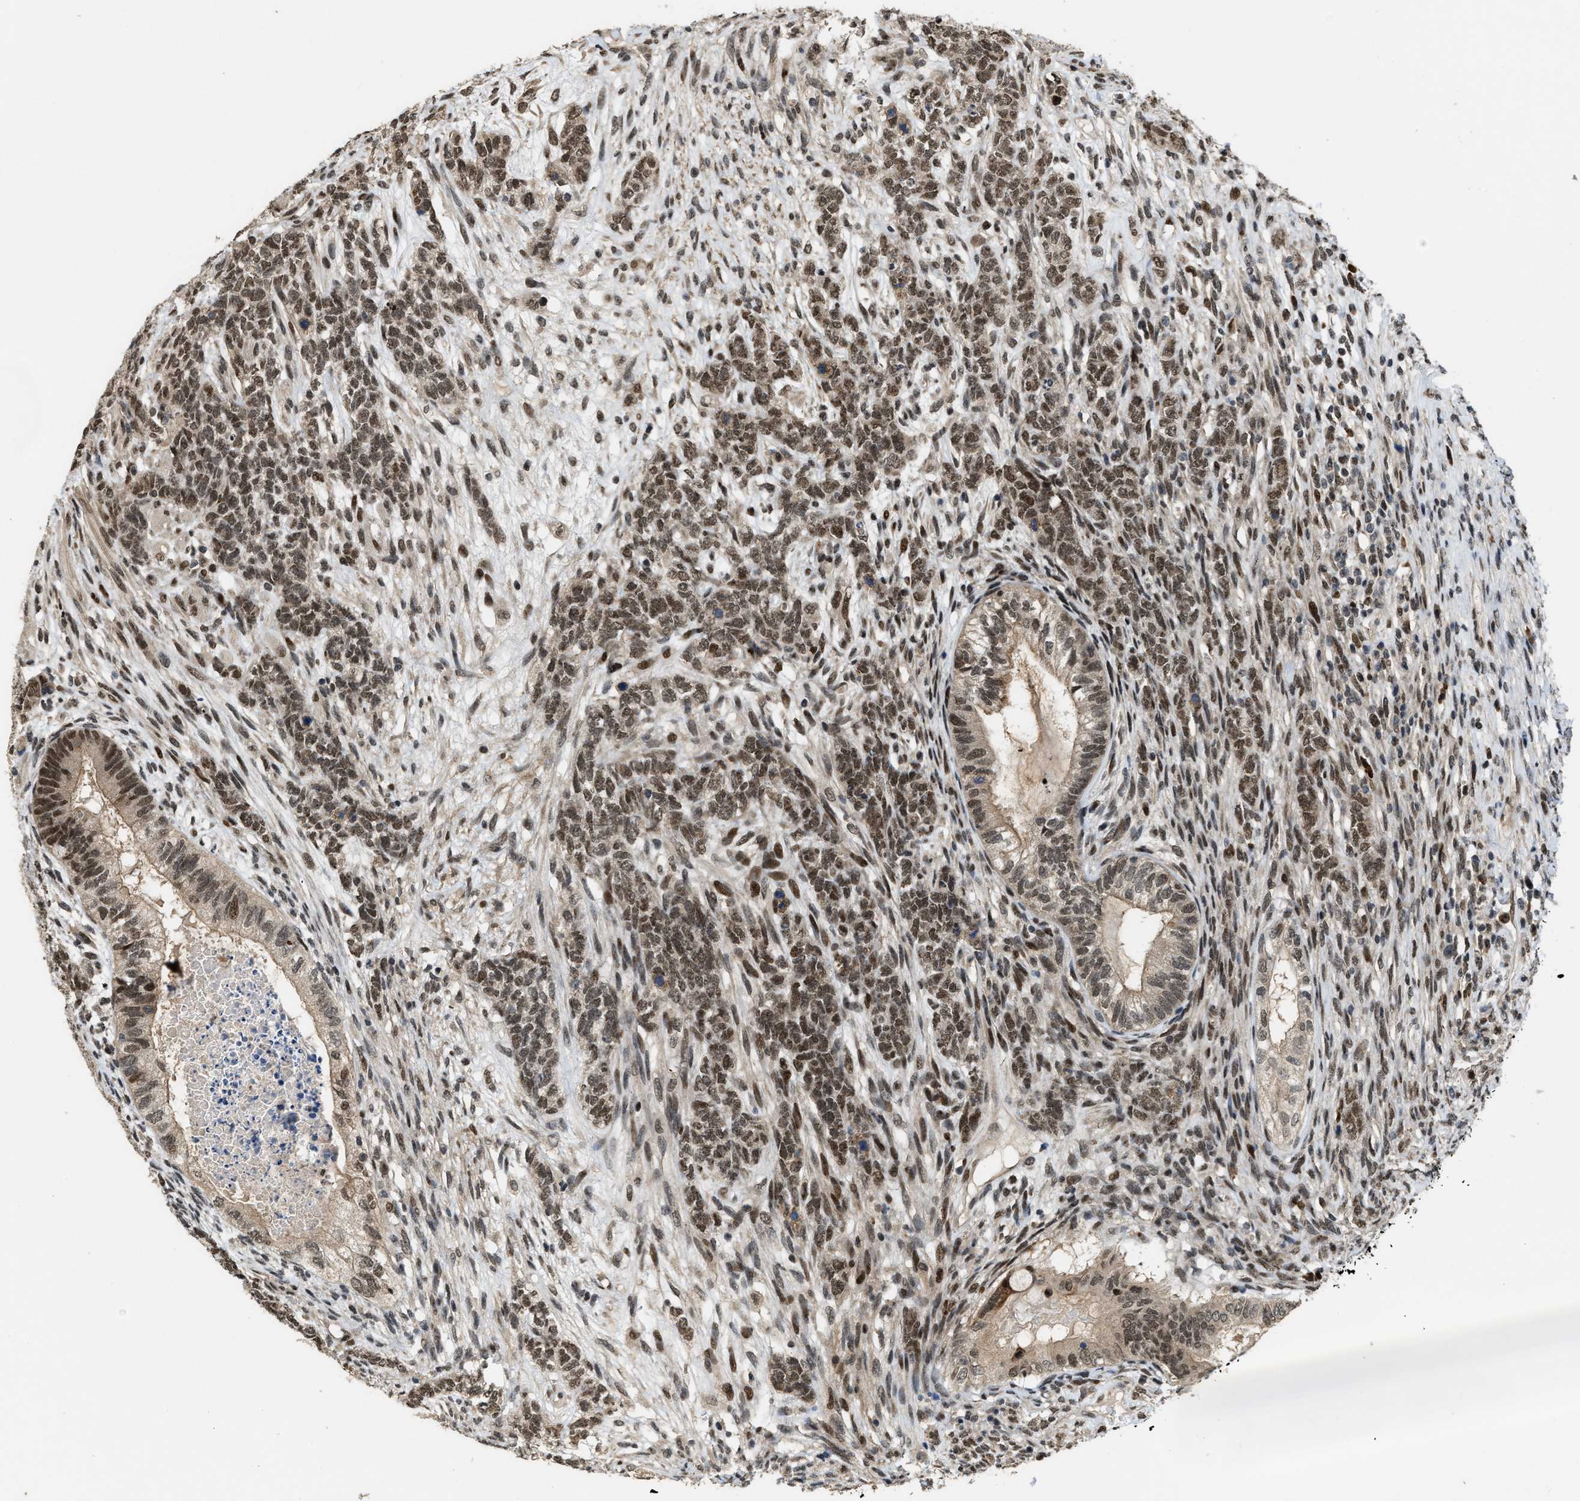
{"staining": {"intensity": "moderate", "quantity": ">75%", "location": "nuclear"}, "tissue": "testis cancer", "cell_type": "Tumor cells", "image_type": "cancer", "snomed": [{"axis": "morphology", "description": "Seminoma, NOS"}, {"axis": "topography", "description": "Testis"}], "caption": "Immunohistochemistry (IHC) of testis cancer (seminoma) displays medium levels of moderate nuclear positivity in approximately >75% of tumor cells.", "gene": "SERTAD2", "patient": {"sex": "male", "age": 28}}